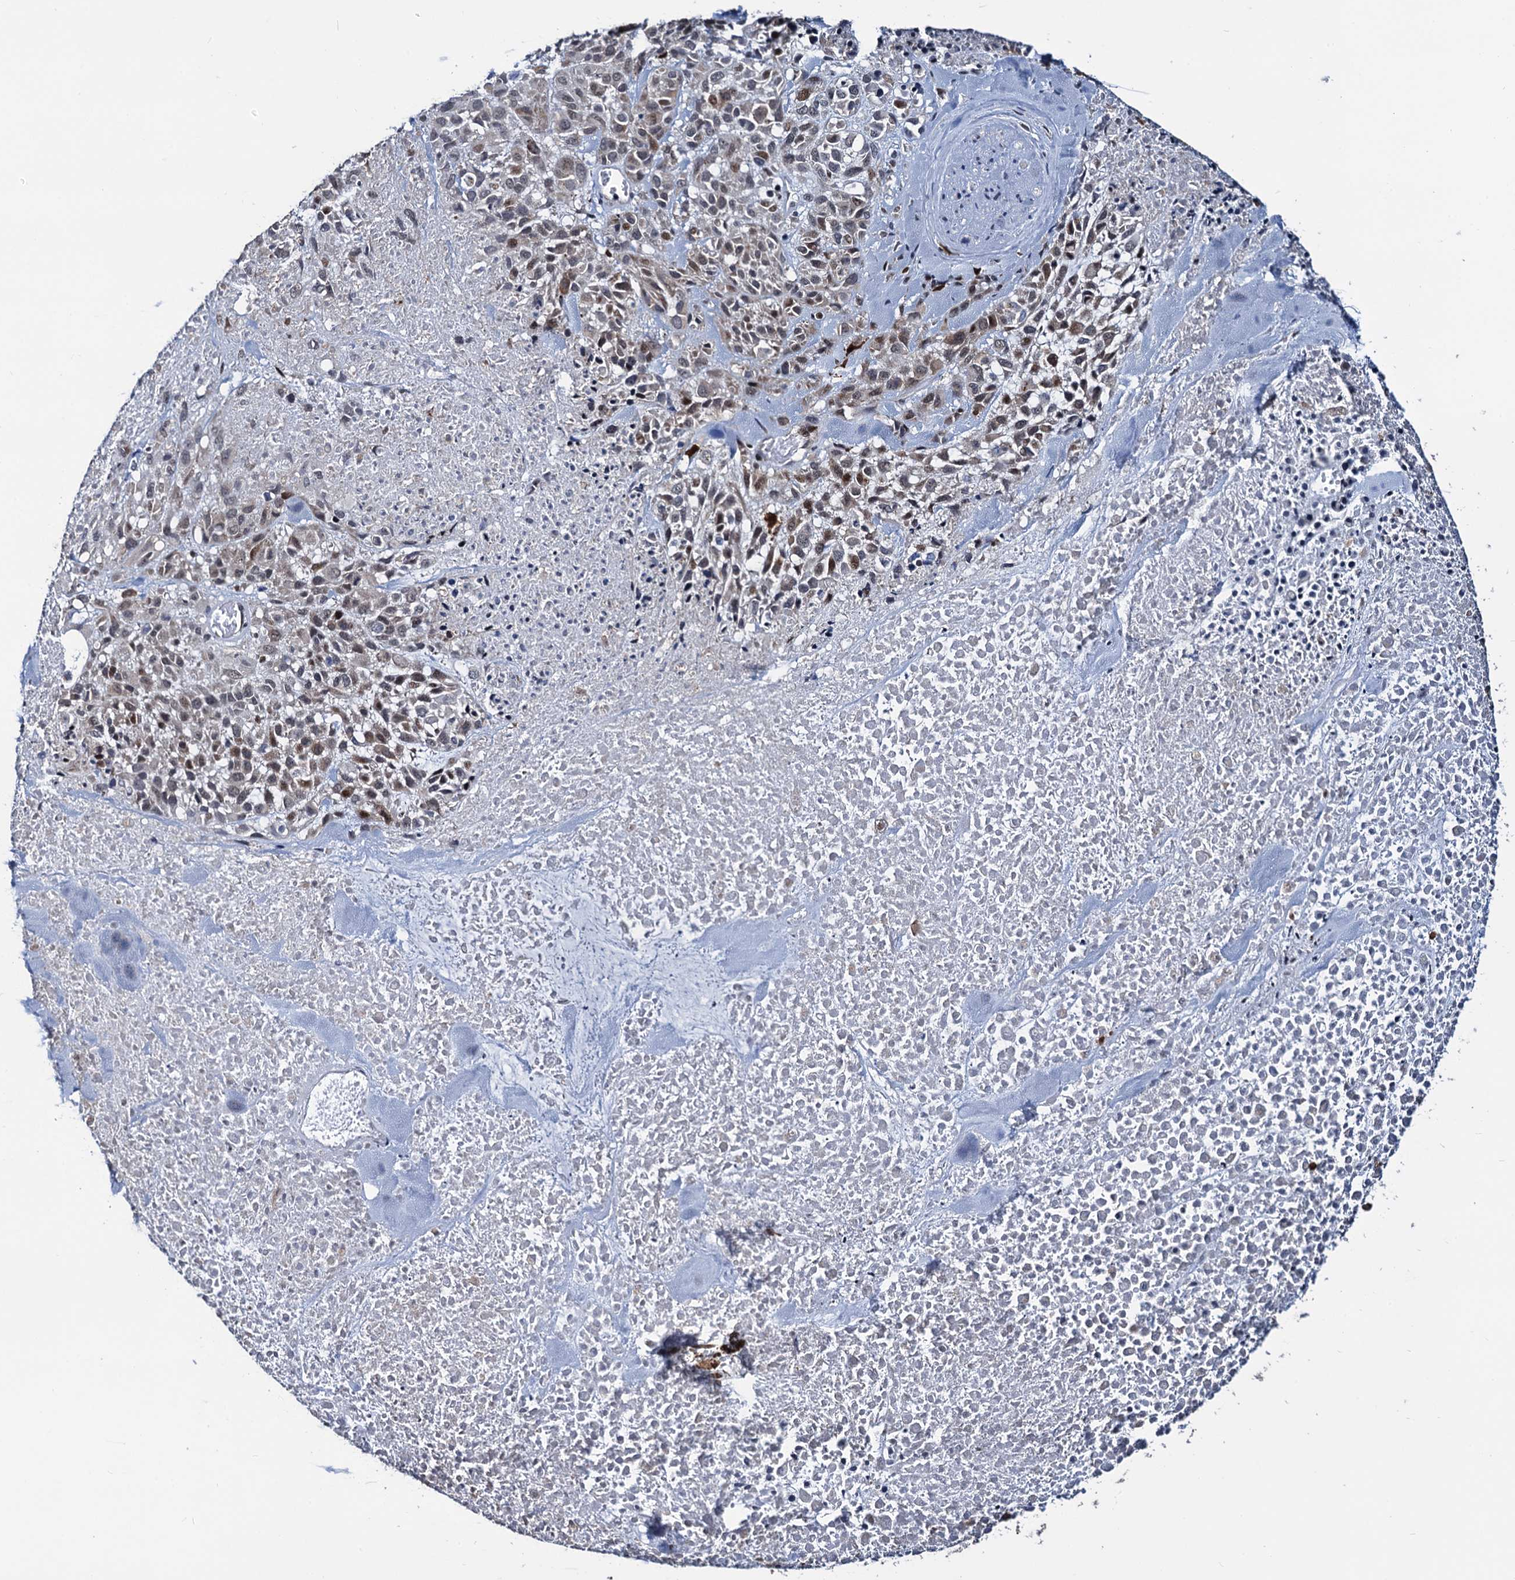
{"staining": {"intensity": "weak", "quantity": "25%-75%", "location": "nuclear"}, "tissue": "melanoma", "cell_type": "Tumor cells", "image_type": "cancer", "snomed": [{"axis": "morphology", "description": "Malignant melanoma, Metastatic site"}, {"axis": "topography", "description": "Skin"}], "caption": "An image of malignant melanoma (metastatic site) stained for a protein displays weak nuclear brown staining in tumor cells.", "gene": "FAM222A", "patient": {"sex": "female", "age": 81}}